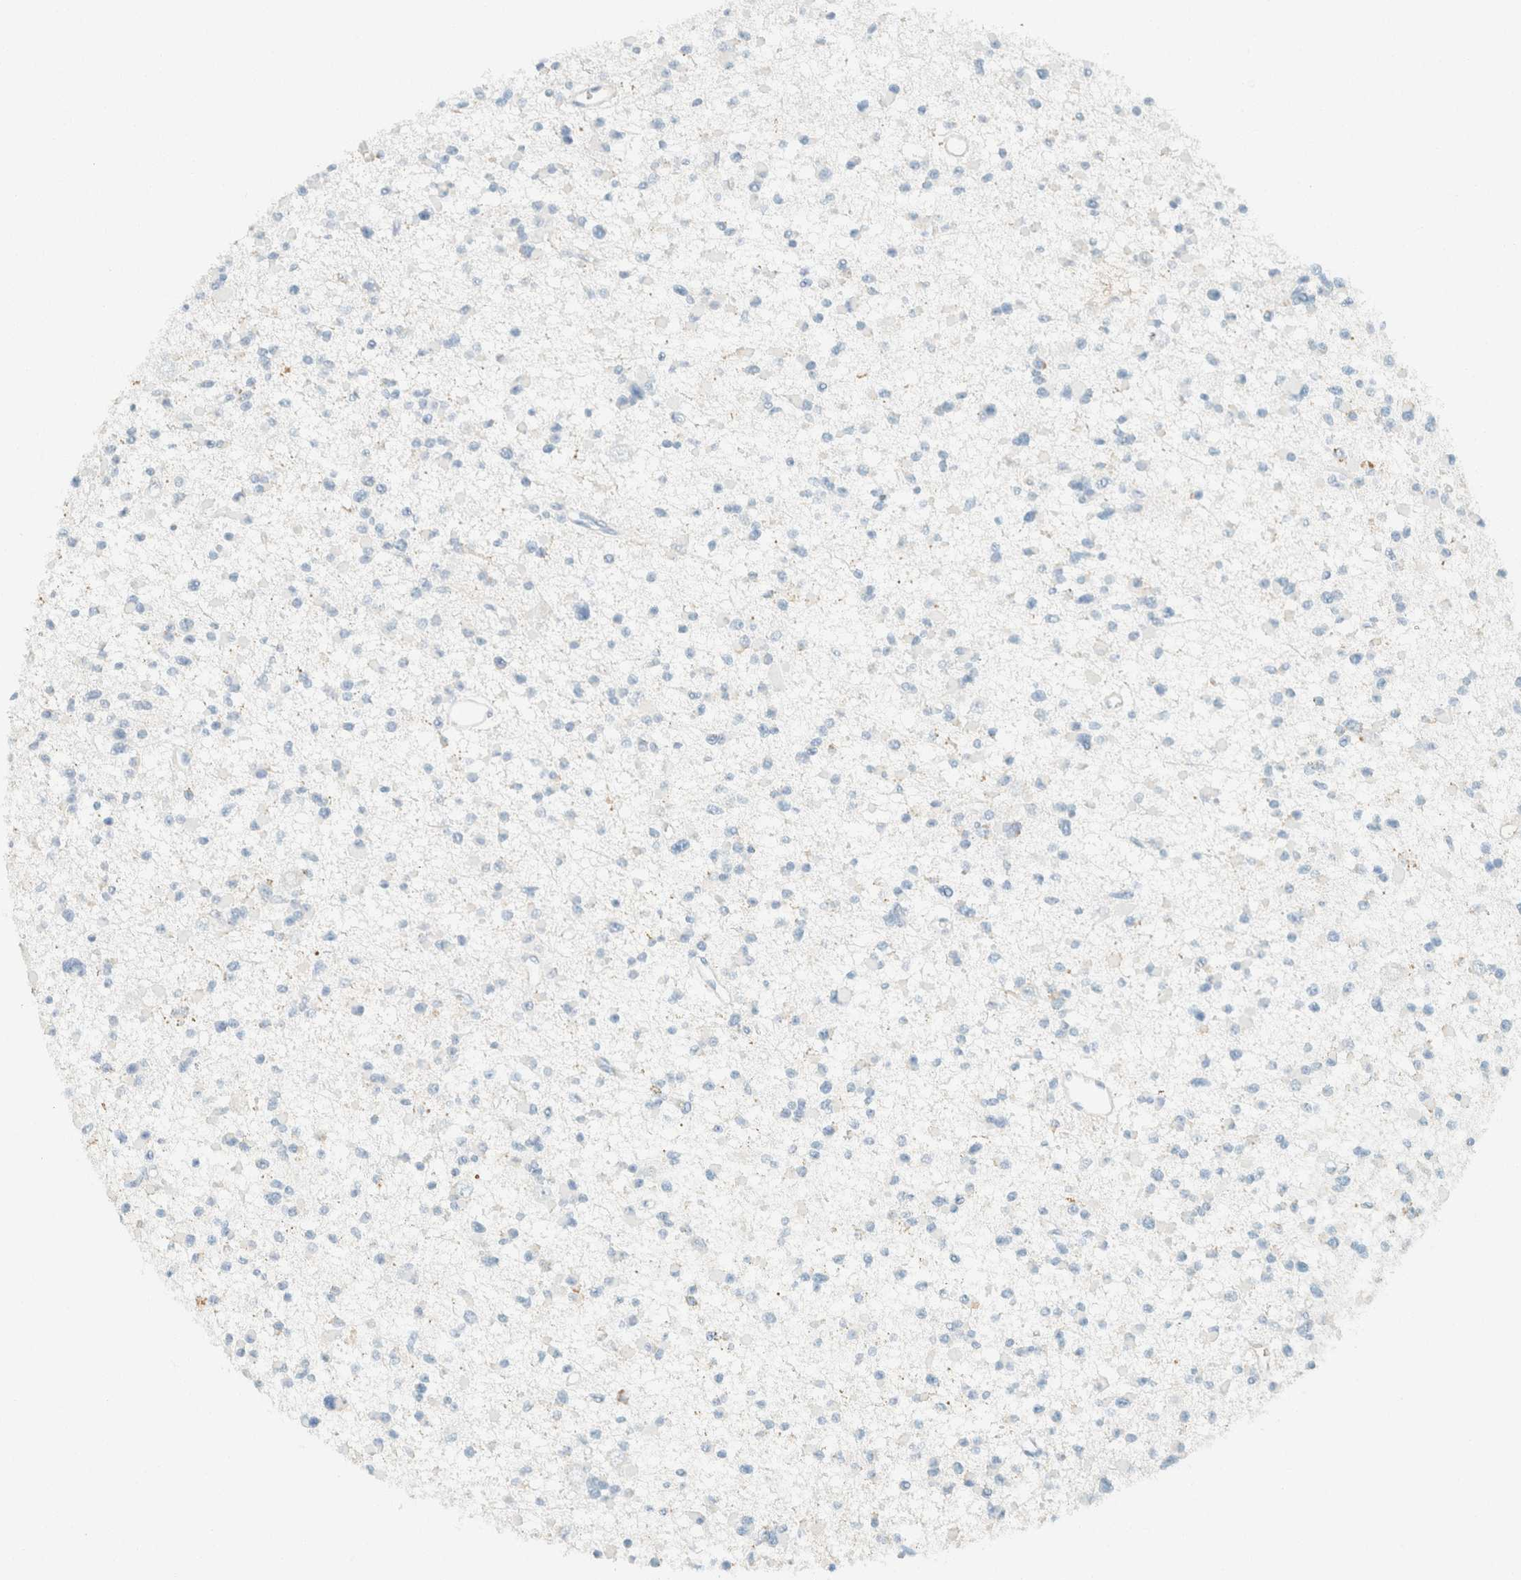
{"staining": {"intensity": "negative", "quantity": "none", "location": "none"}, "tissue": "glioma", "cell_type": "Tumor cells", "image_type": "cancer", "snomed": [{"axis": "morphology", "description": "Glioma, malignant, Low grade"}, {"axis": "topography", "description": "Brain"}], "caption": "Malignant glioma (low-grade) stained for a protein using immunohistochemistry (IHC) exhibits no positivity tumor cells.", "gene": "GPA33", "patient": {"sex": "female", "age": 22}}